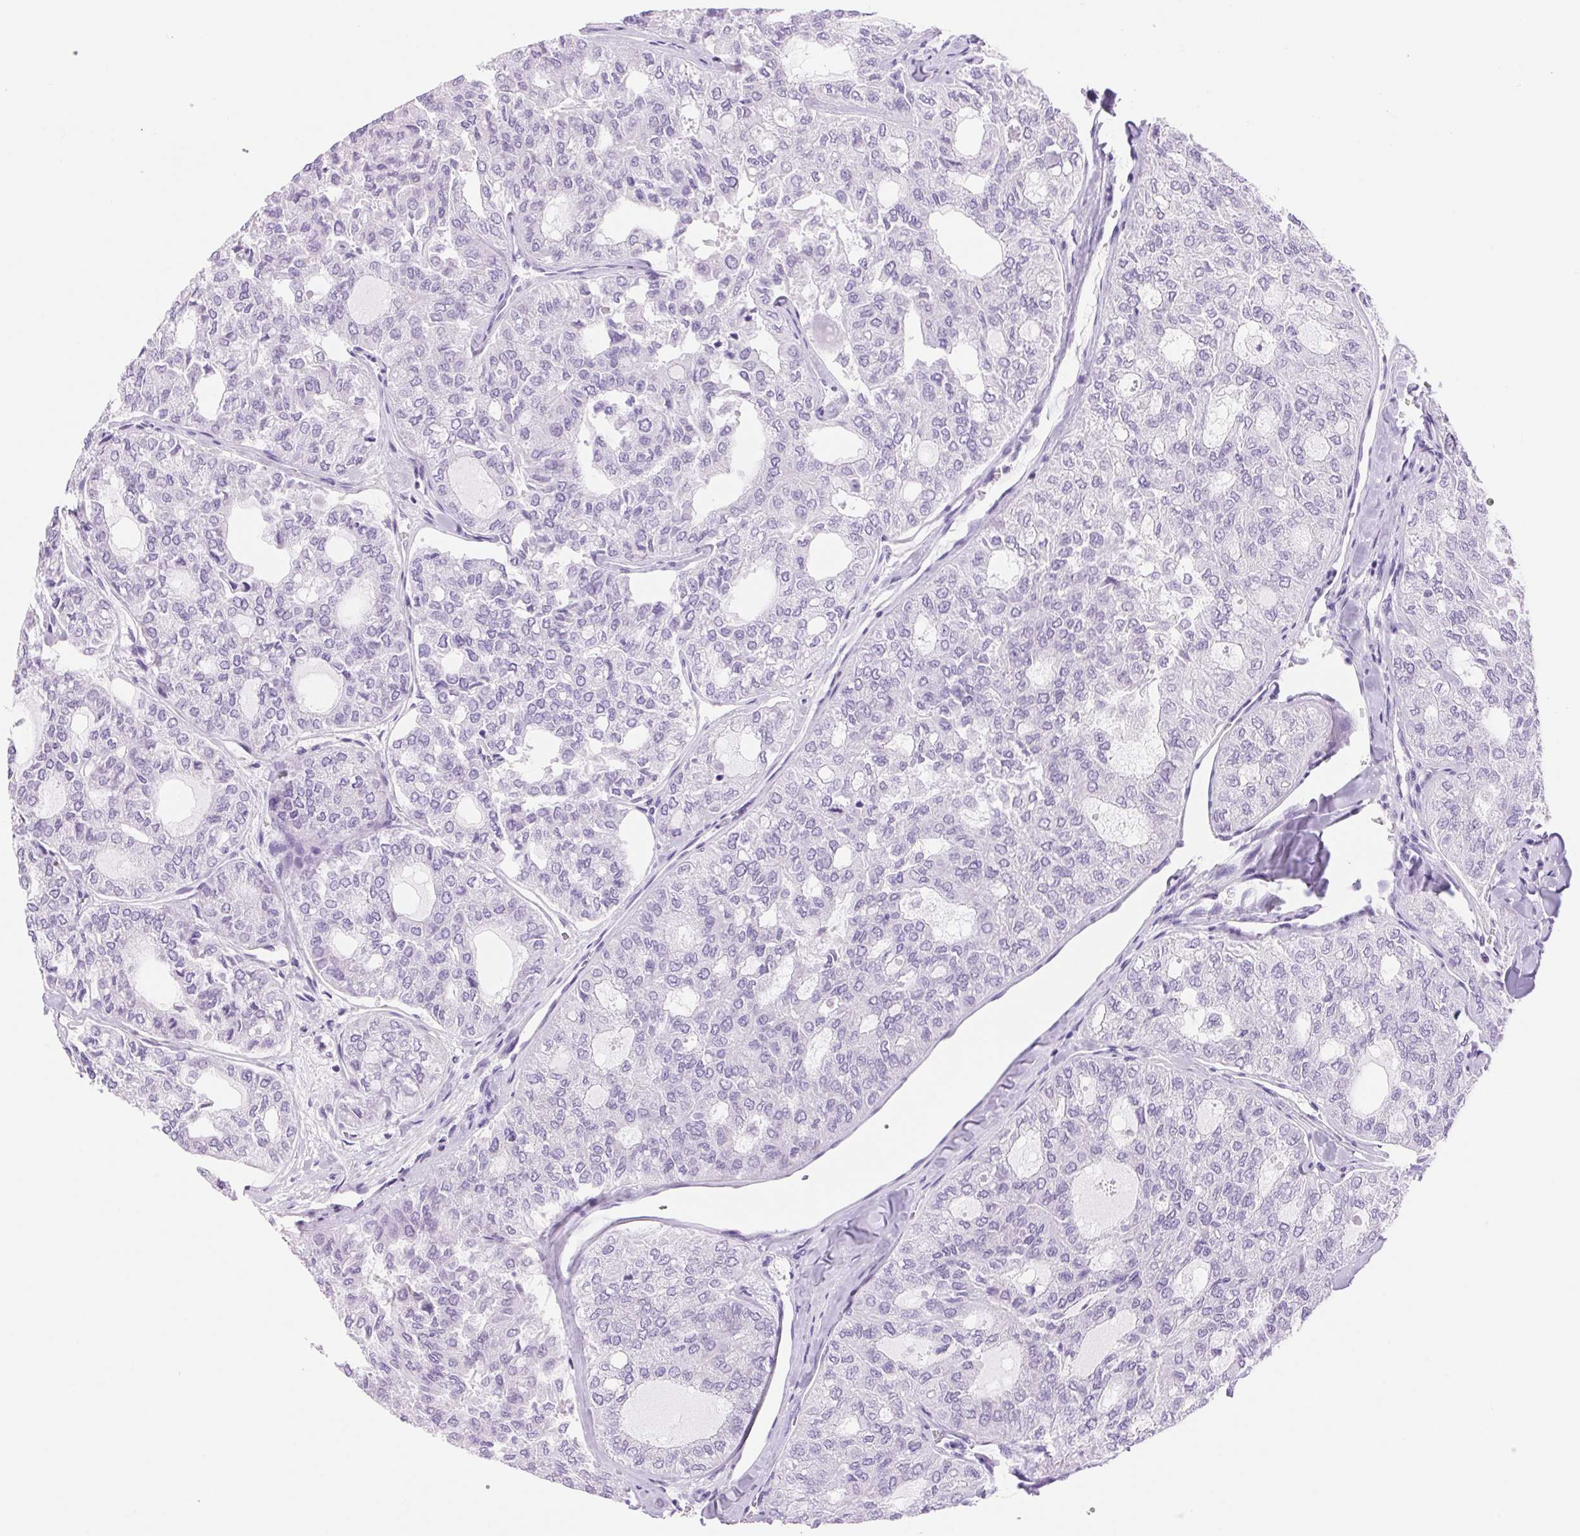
{"staining": {"intensity": "negative", "quantity": "none", "location": "none"}, "tissue": "thyroid cancer", "cell_type": "Tumor cells", "image_type": "cancer", "snomed": [{"axis": "morphology", "description": "Follicular adenoma carcinoma, NOS"}, {"axis": "topography", "description": "Thyroid gland"}], "caption": "The histopathology image shows no staining of tumor cells in follicular adenoma carcinoma (thyroid). The staining is performed using DAB brown chromogen with nuclei counter-stained in using hematoxylin.", "gene": "SERPINB3", "patient": {"sex": "male", "age": 75}}